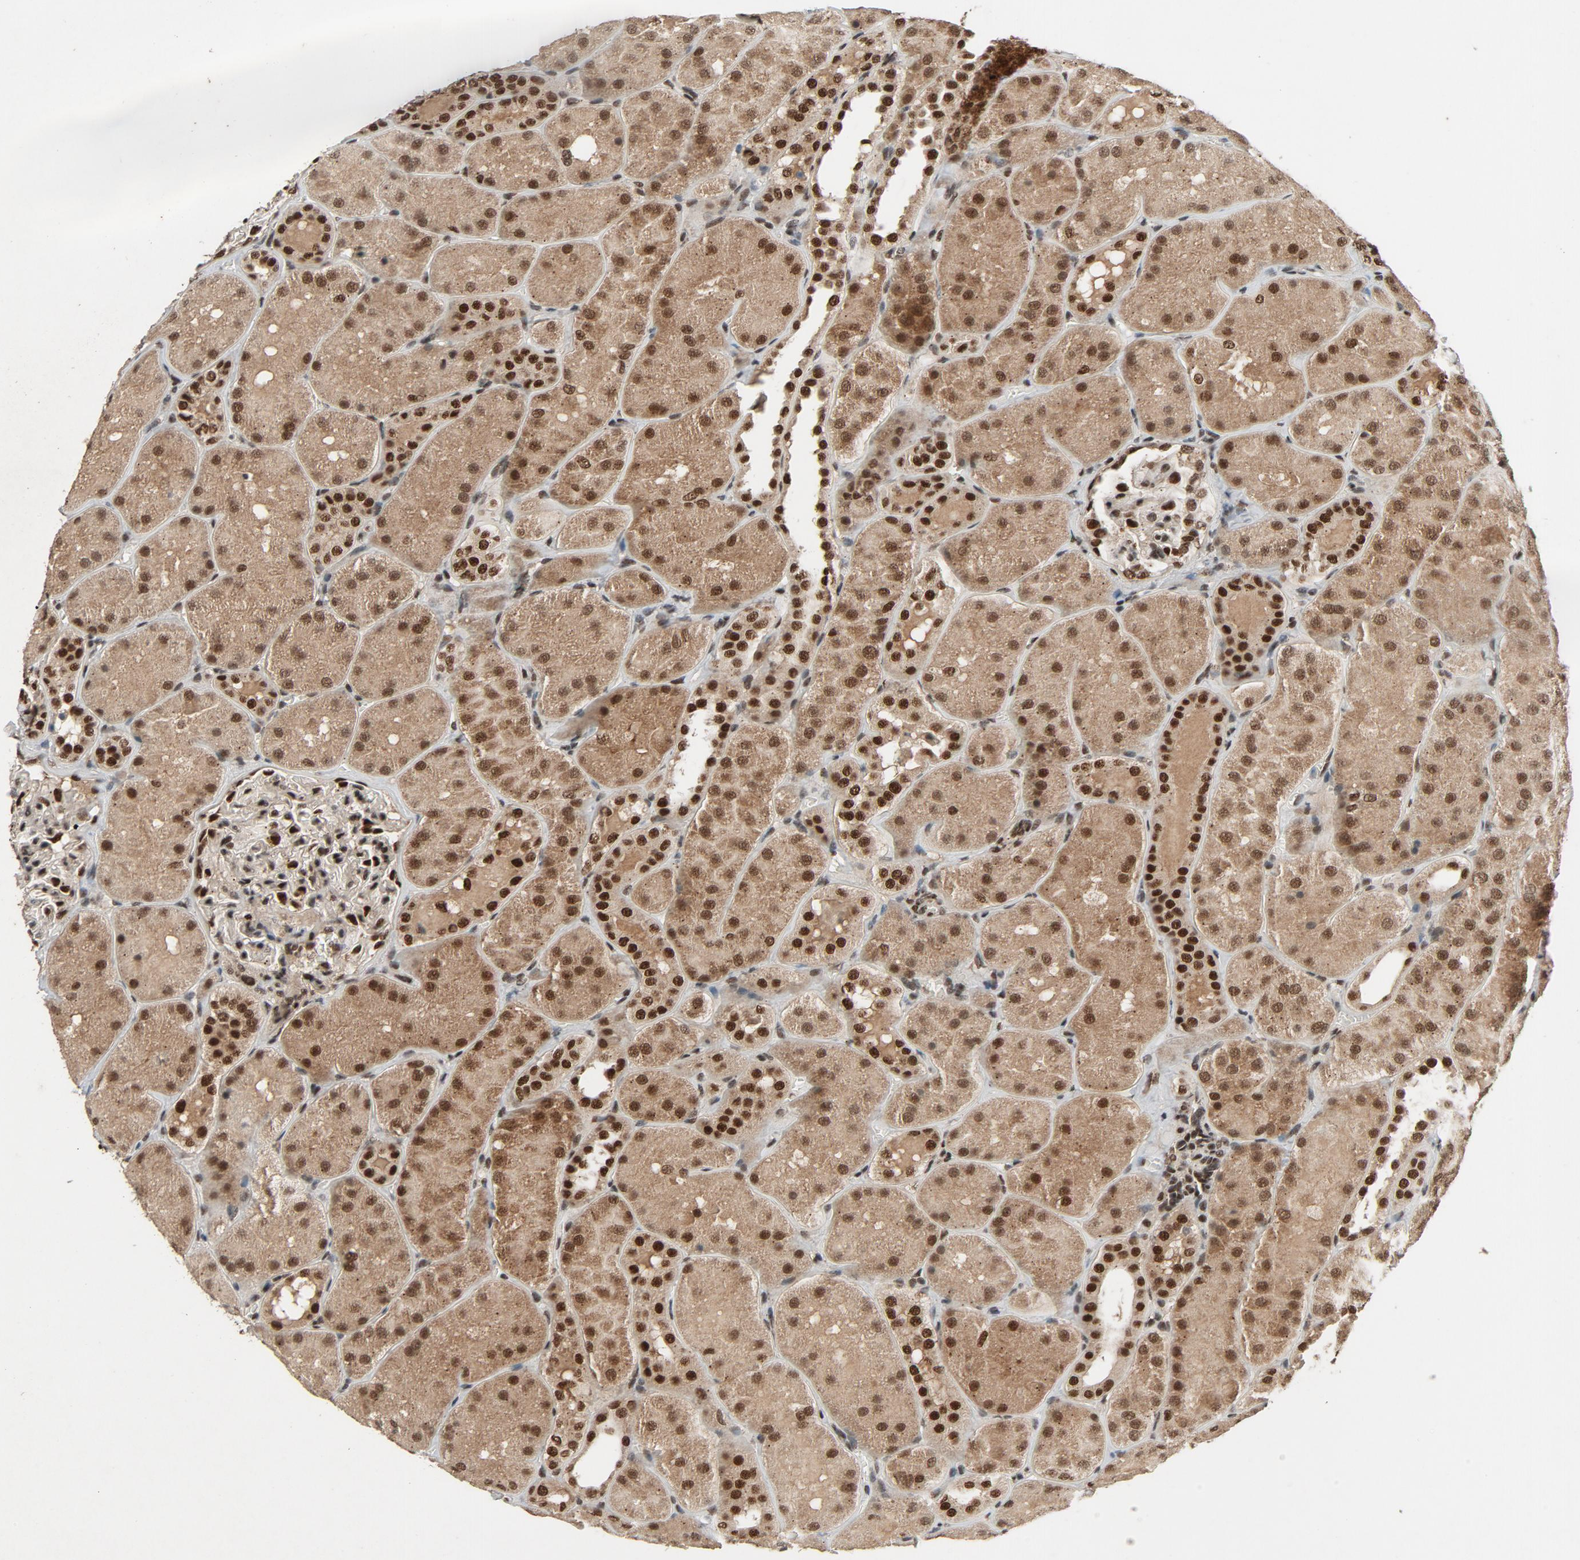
{"staining": {"intensity": "strong", "quantity": "25%-75%", "location": "nuclear"}, "tissue": "kidney", "cell_type": "Cells in glomeruli", "image_type": "normal", "snomed": [{"axis": "morphology", "description": "Normal tissue, NOS"}, {"axis": "topography", "description": "Kidney"}], "caption": "Protein analysis of unremarkable kidney reveals strong nuclear positivity in approximately 25%-75% of cells in glomeruli.", "gene": "SMARCD1", "patient": {"sex": "male", "age": 28}}